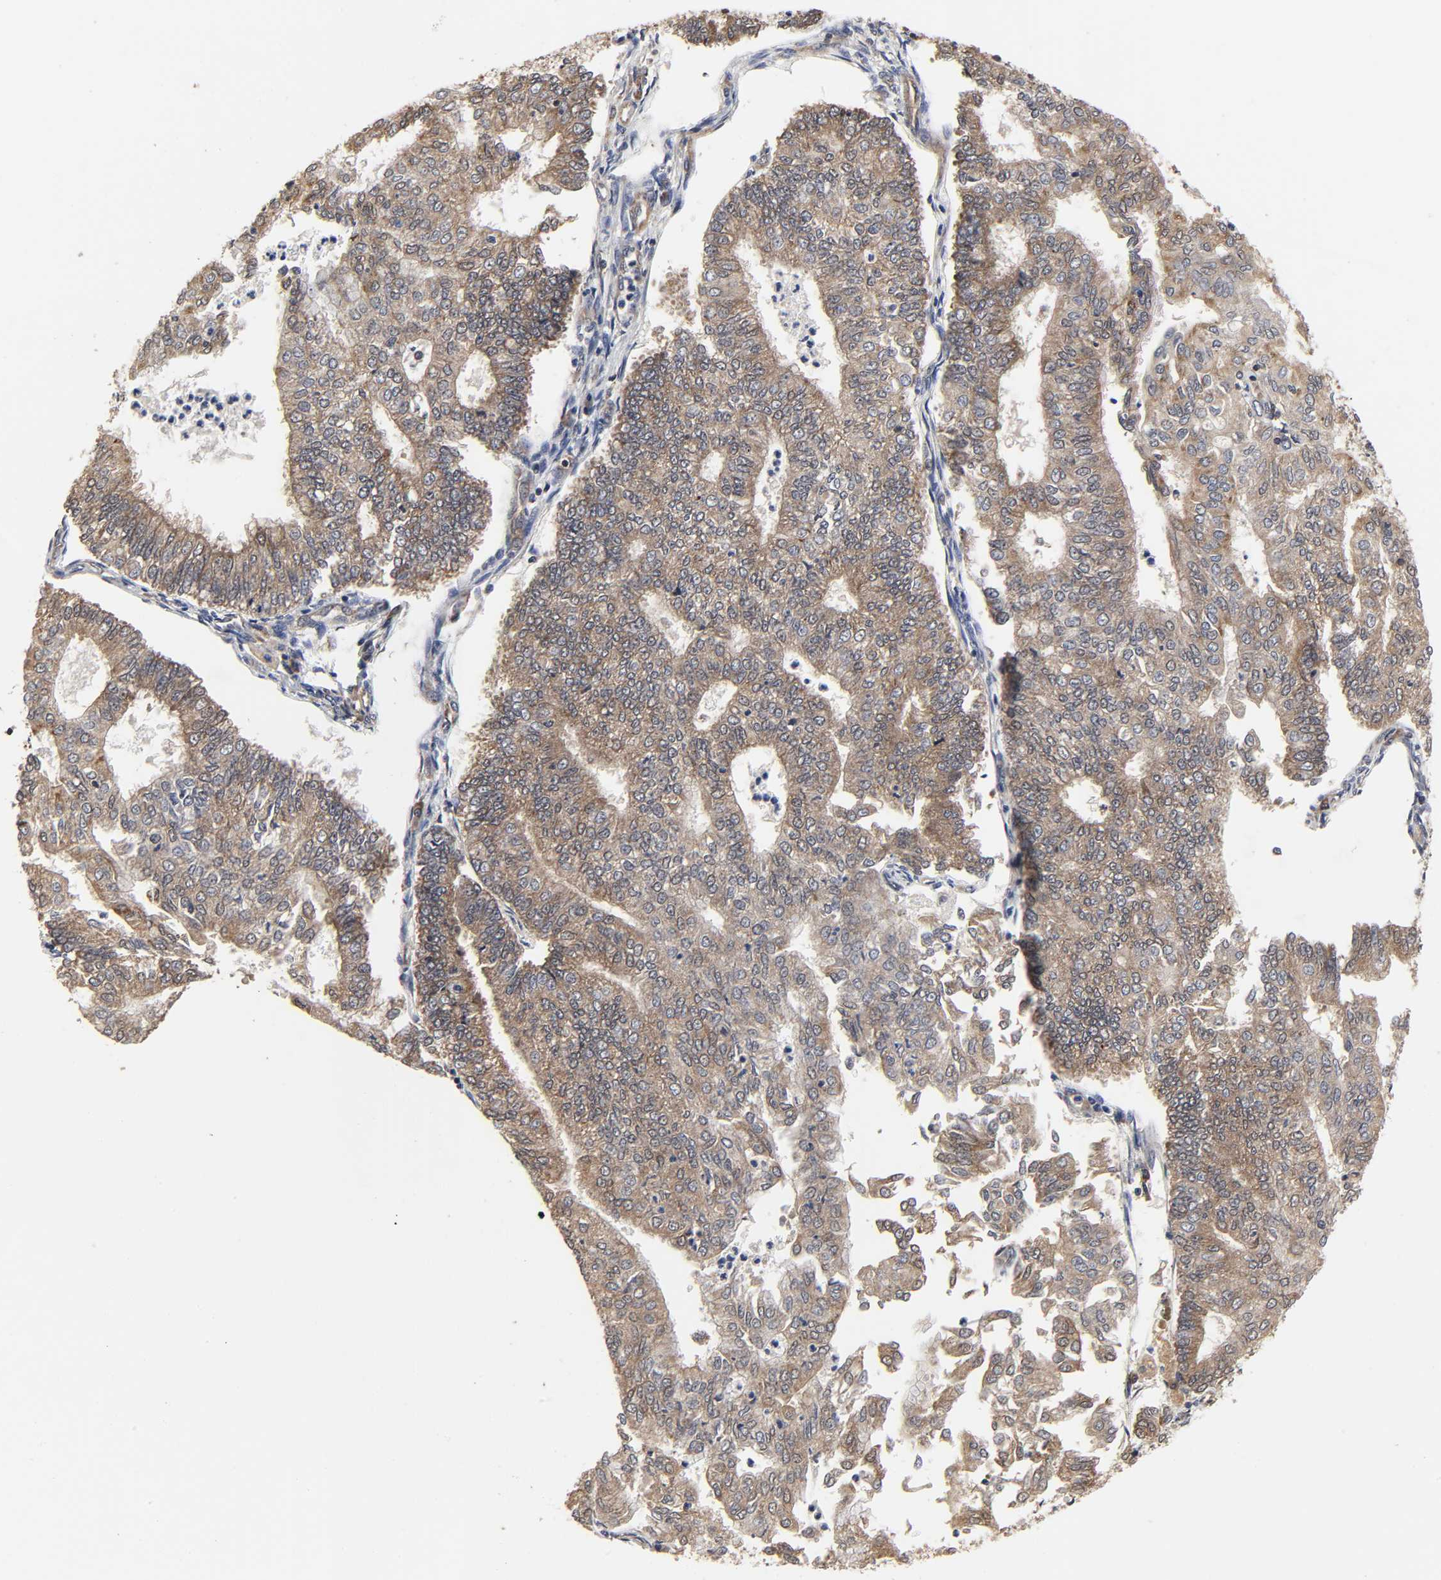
{"staining": {"intensity": "moderate", "quantity": ">75%", "location": "cytoplasmic/membranous"}, "tissue": "endometrial cancer", "cell_type": "Tumor cells", "image_type": "cancer", "snomed": [{"axis": "morphology", "description": "Adenocarcinoma, NOS"}, {"axis": "topography", "description": "Endometrium"}], "caption": "A high-resolution micrograph shows IHC staining of endometrial cancer (adenocarcinoma), which demonstrates moderate cytoplasmic/membranous expression in approximately >75% of tumor cells.", "gene": "COX6B1", "patient": {"sex": "female", "age": 59}}